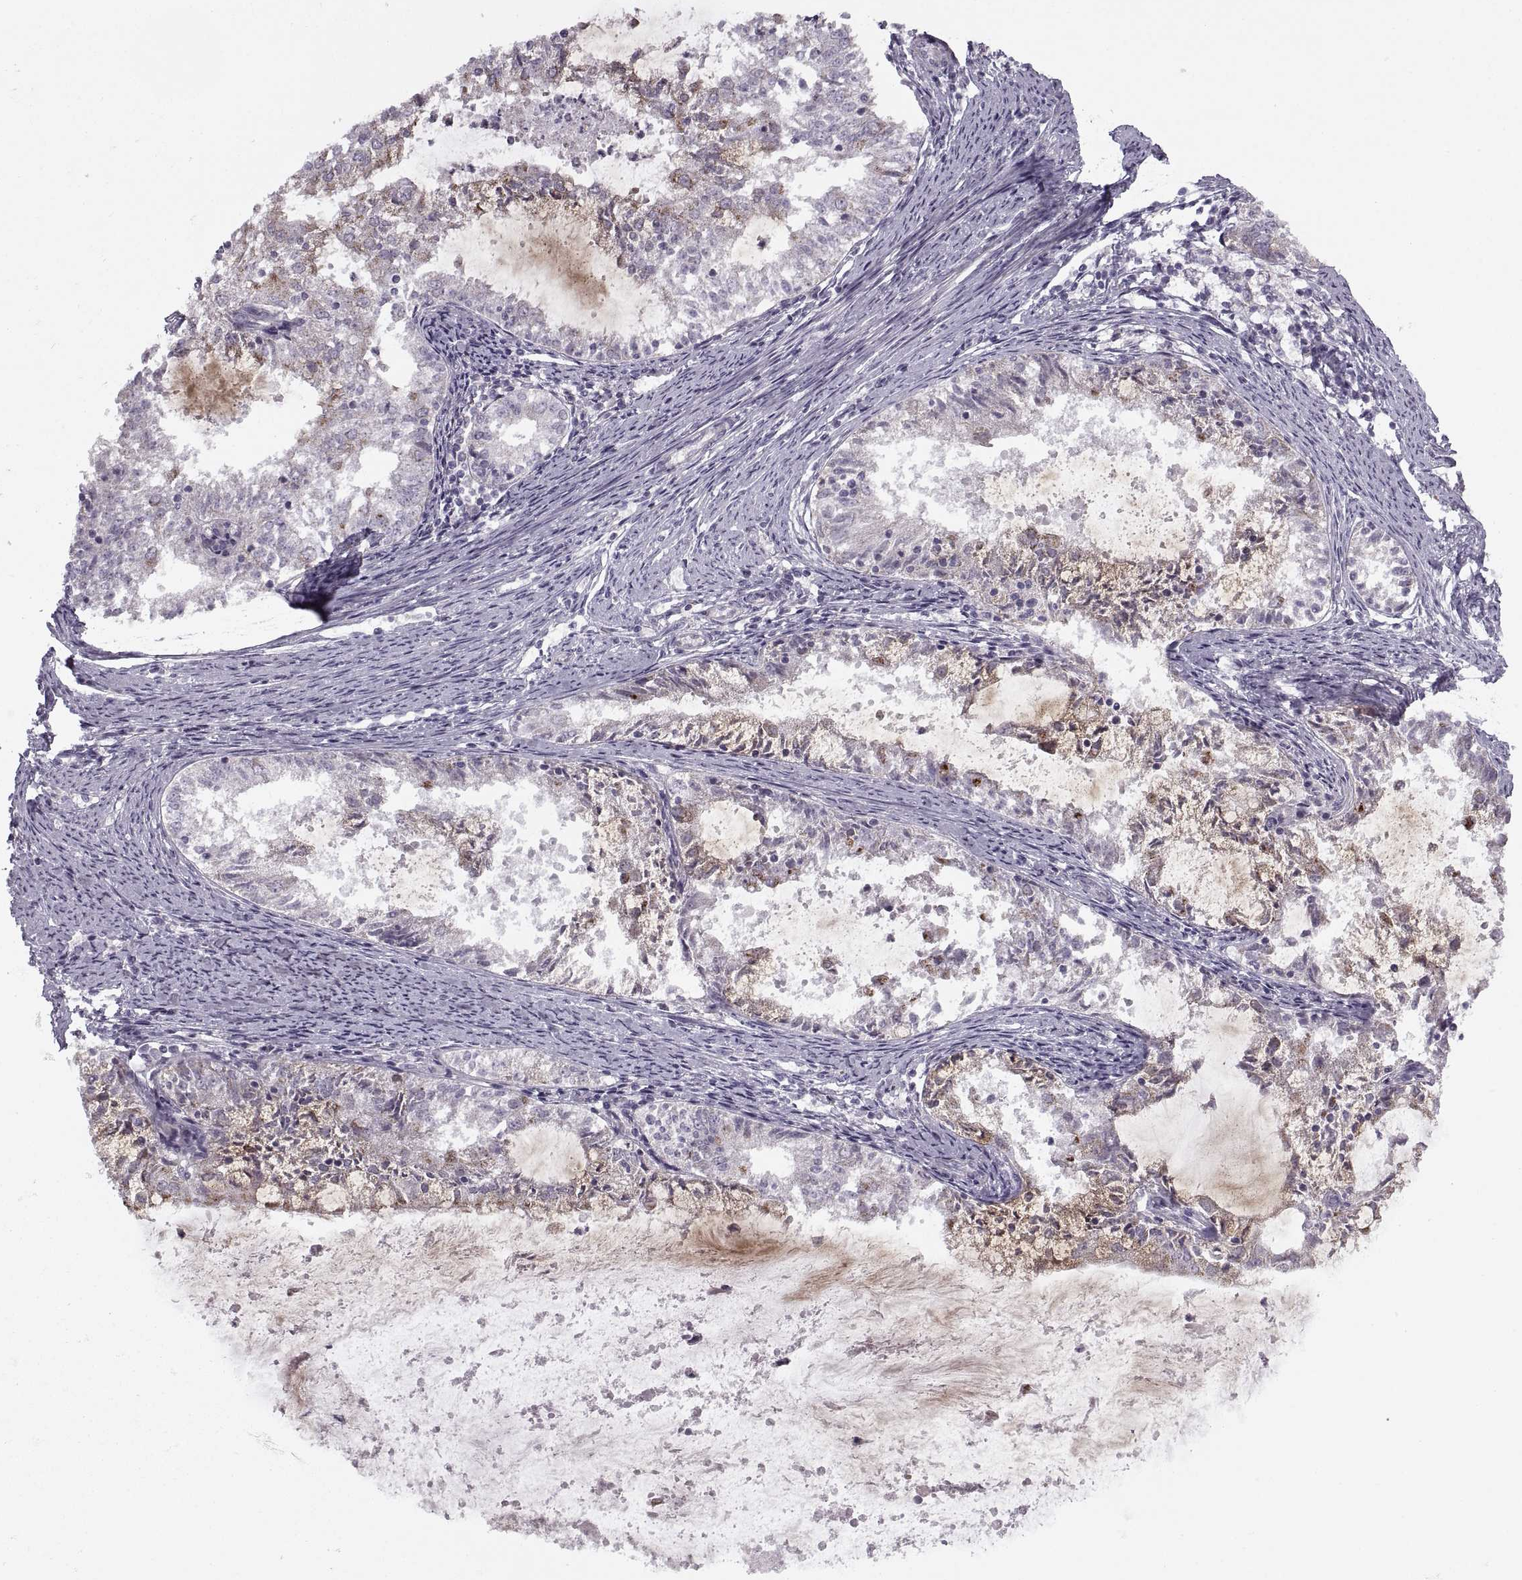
{"staining": {"intensity": "negative", "quantity": "none", "location": "none"}, "tissue": "endometrial cancer", "cell_type": "Tumor cells", "image_type": "cancer", "snomed": [{"axis": "morphology", "description": "Adenocarcinoma, NOS"}, {"axis": "topography", "description": "Endometrium"}], "caption": "A high-resolution histopathology image shows immunohistochemistry staining of adenocarcinoma (endometrial), which demonstrates no significant positivity in tumor cells.", "gene": "PIERCE1", "patient": {"sex": "female", "age": 57}}